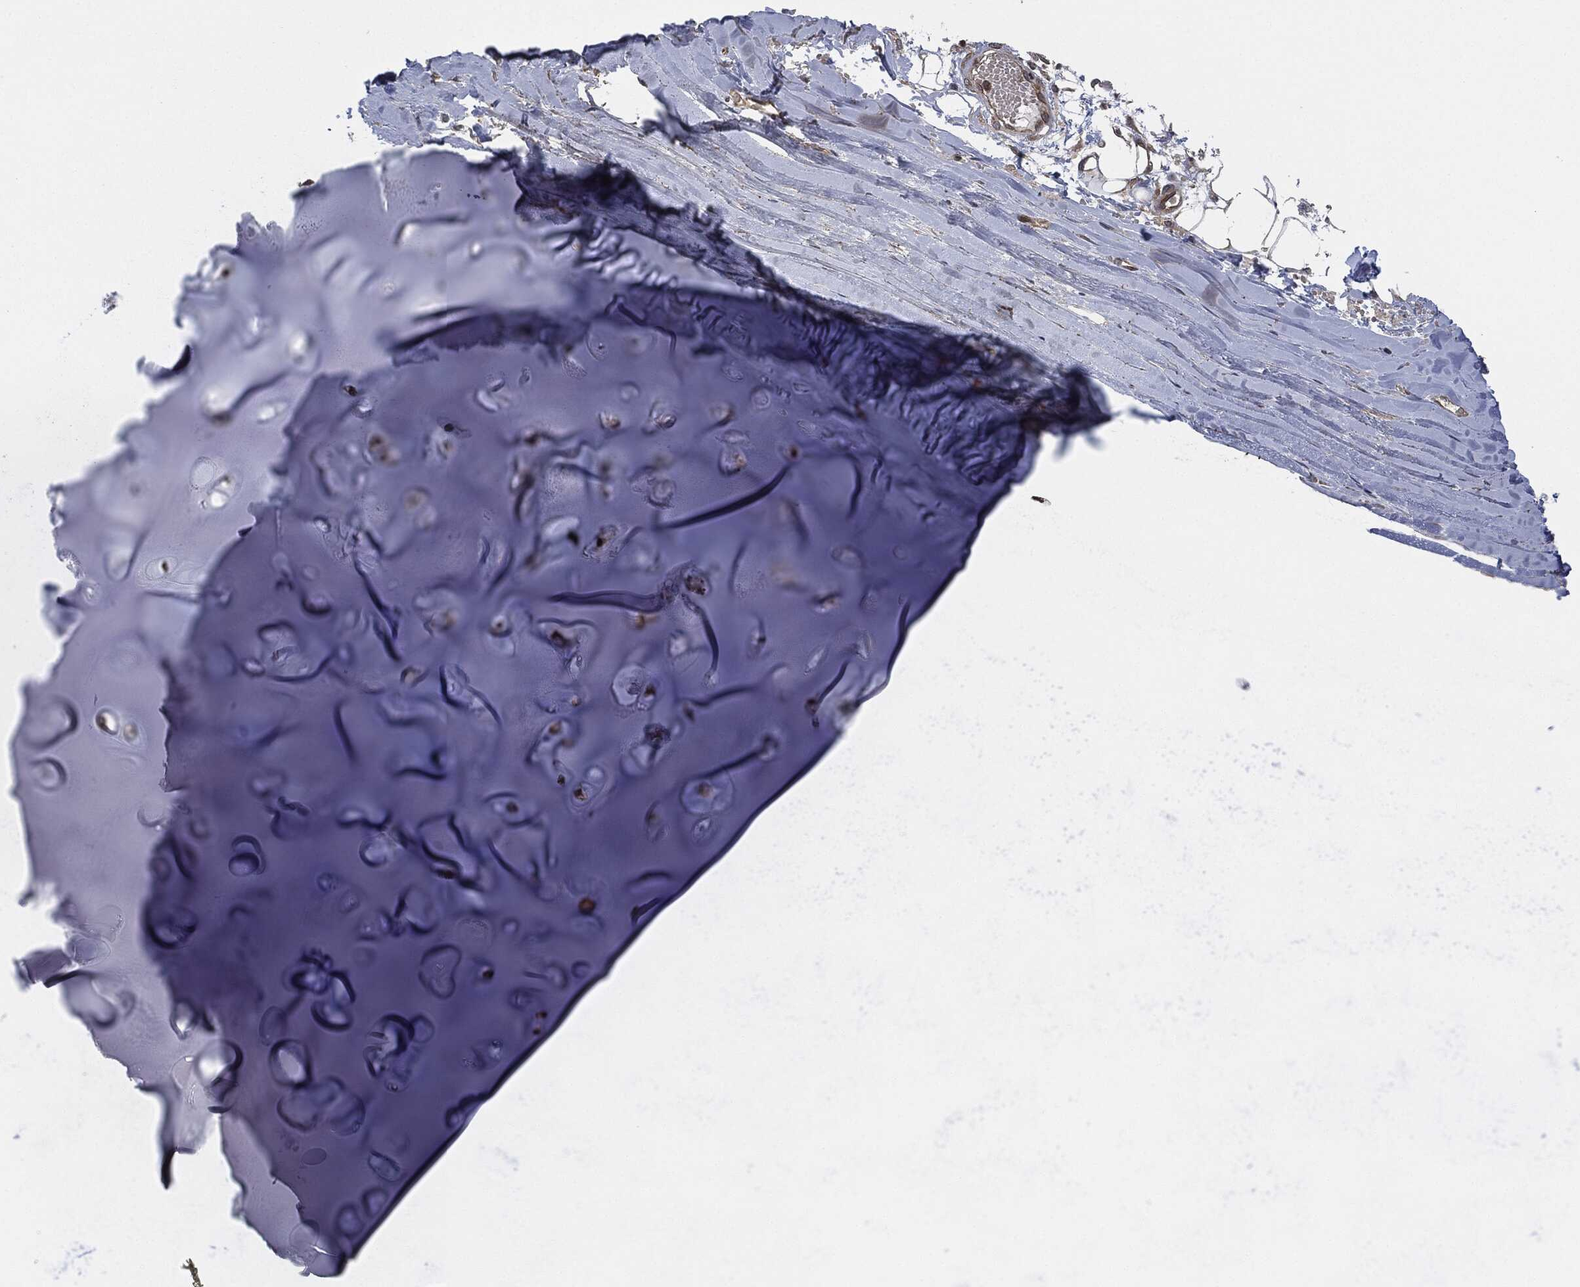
{"staining": {"intensity": "moderate", "quantity": "<25%", "location": "cytoplasmic/membranous,nuclear"}, "tissue": "adipose tissue", "cell_type": "Adipocytes", "image_type": "normal", "snomed": [{"axis": "morphology", "description": "Normal tissue, NOS"}, {"axis": "topography", "description": "Cartilage tissue"}], "caption": "High-magnification brightfield microscopy of unremarkable adipose tissue stained with DAB (3,3'-diaminobenzidine) (brown) and counterstained with hematoxylin (blue). adipocytes exhibit moderate cytoplasmic/membranous,nuclear expression is appreciated in about<25% of cells. (brown staining indicates protein expression, while blue staining denotes nuclei).", "gene": "HRAS", "patient": {"sex": "male", "age": 81}}